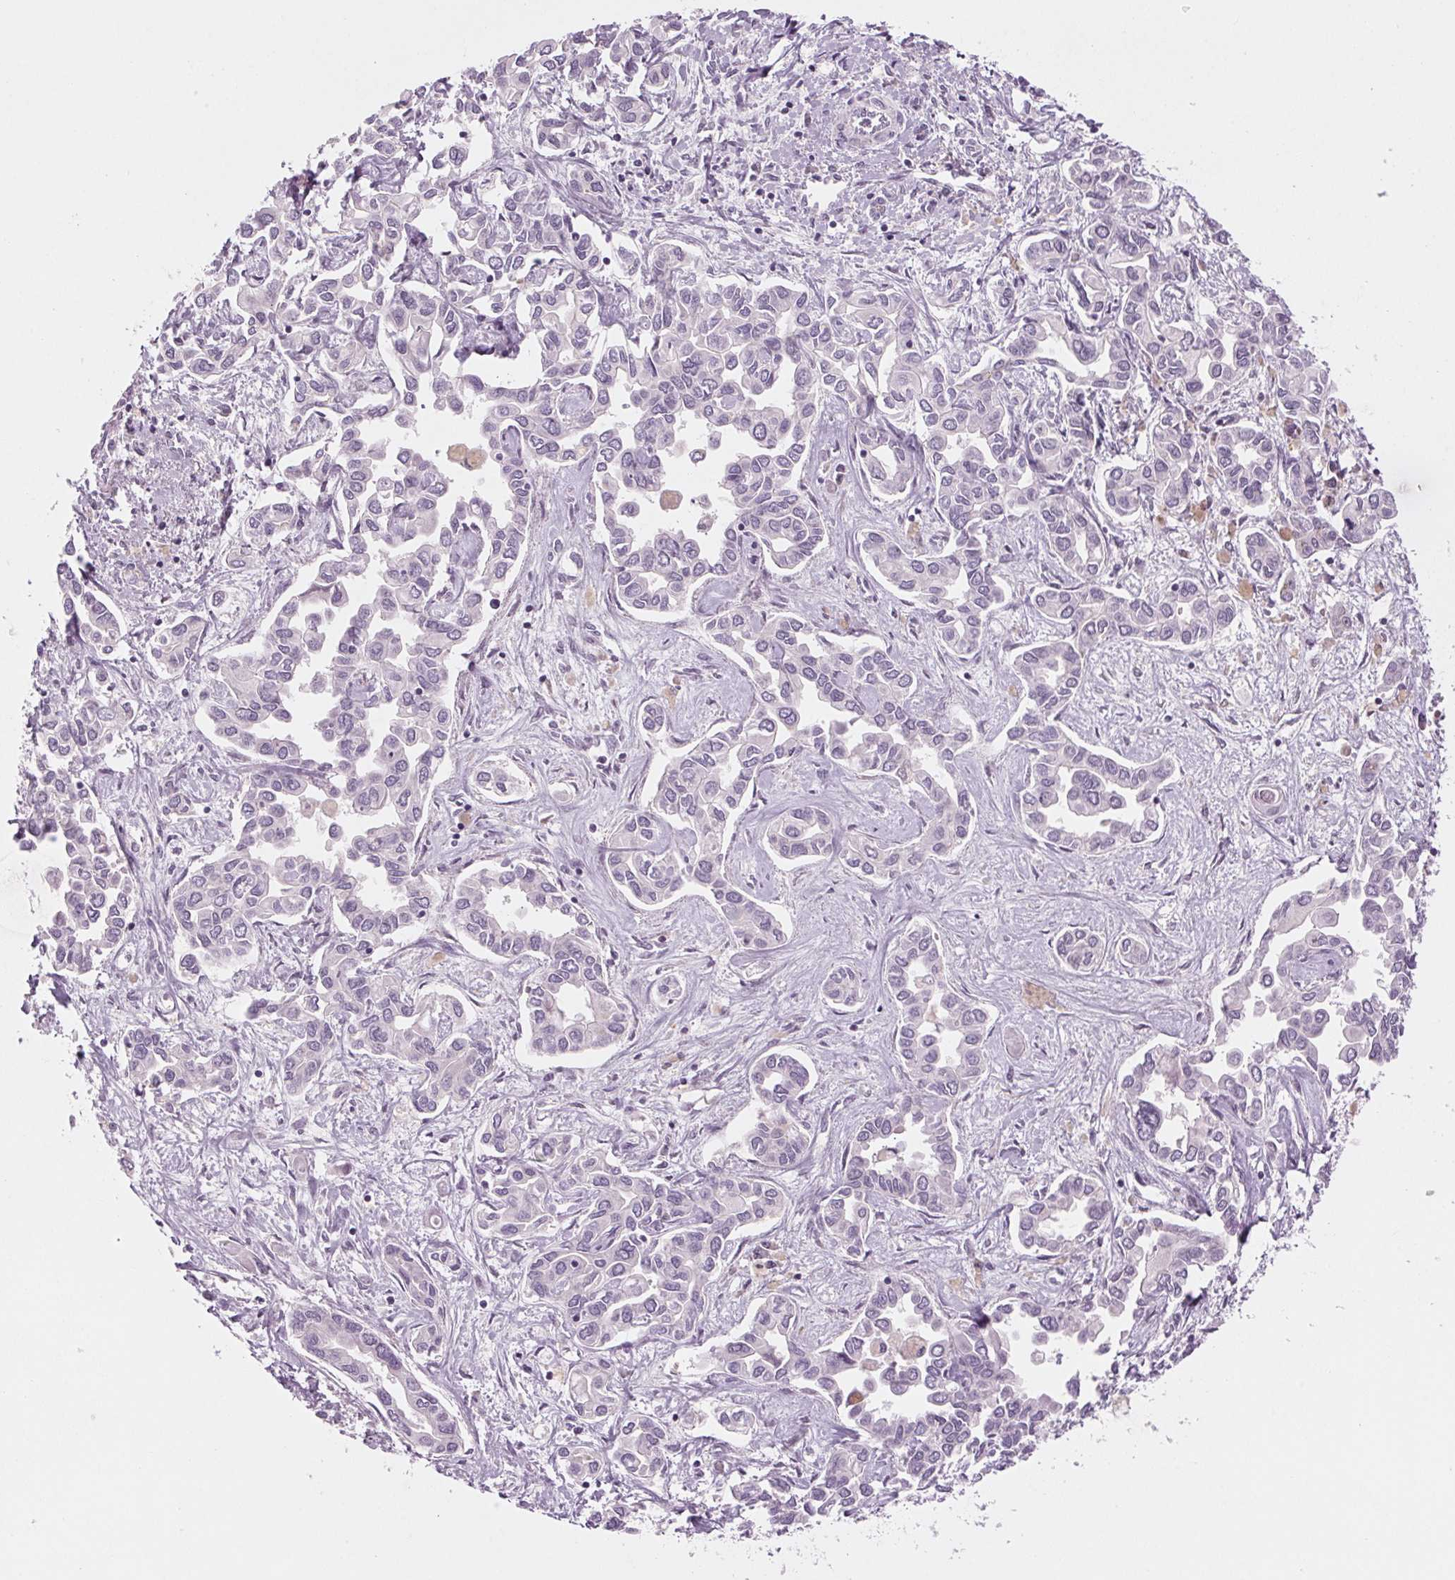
{"staining": {"intensity": "negative", "quantity": "none", "location": "none"}, "tissue": "liver cancer", "cell_type": "Tumor cells", "image_type": "cancer", "snomed": [{"axis": "morphology", "description": "Cholangiocarcinoma"}, {"axis": "topography", "description": "Liver"}], "caption": "The image reveals no staining of tumor cells in cholangiocarcinoma (liver).", "gene": "HSF5", "patient": {"sex": "female", "age": 64}}